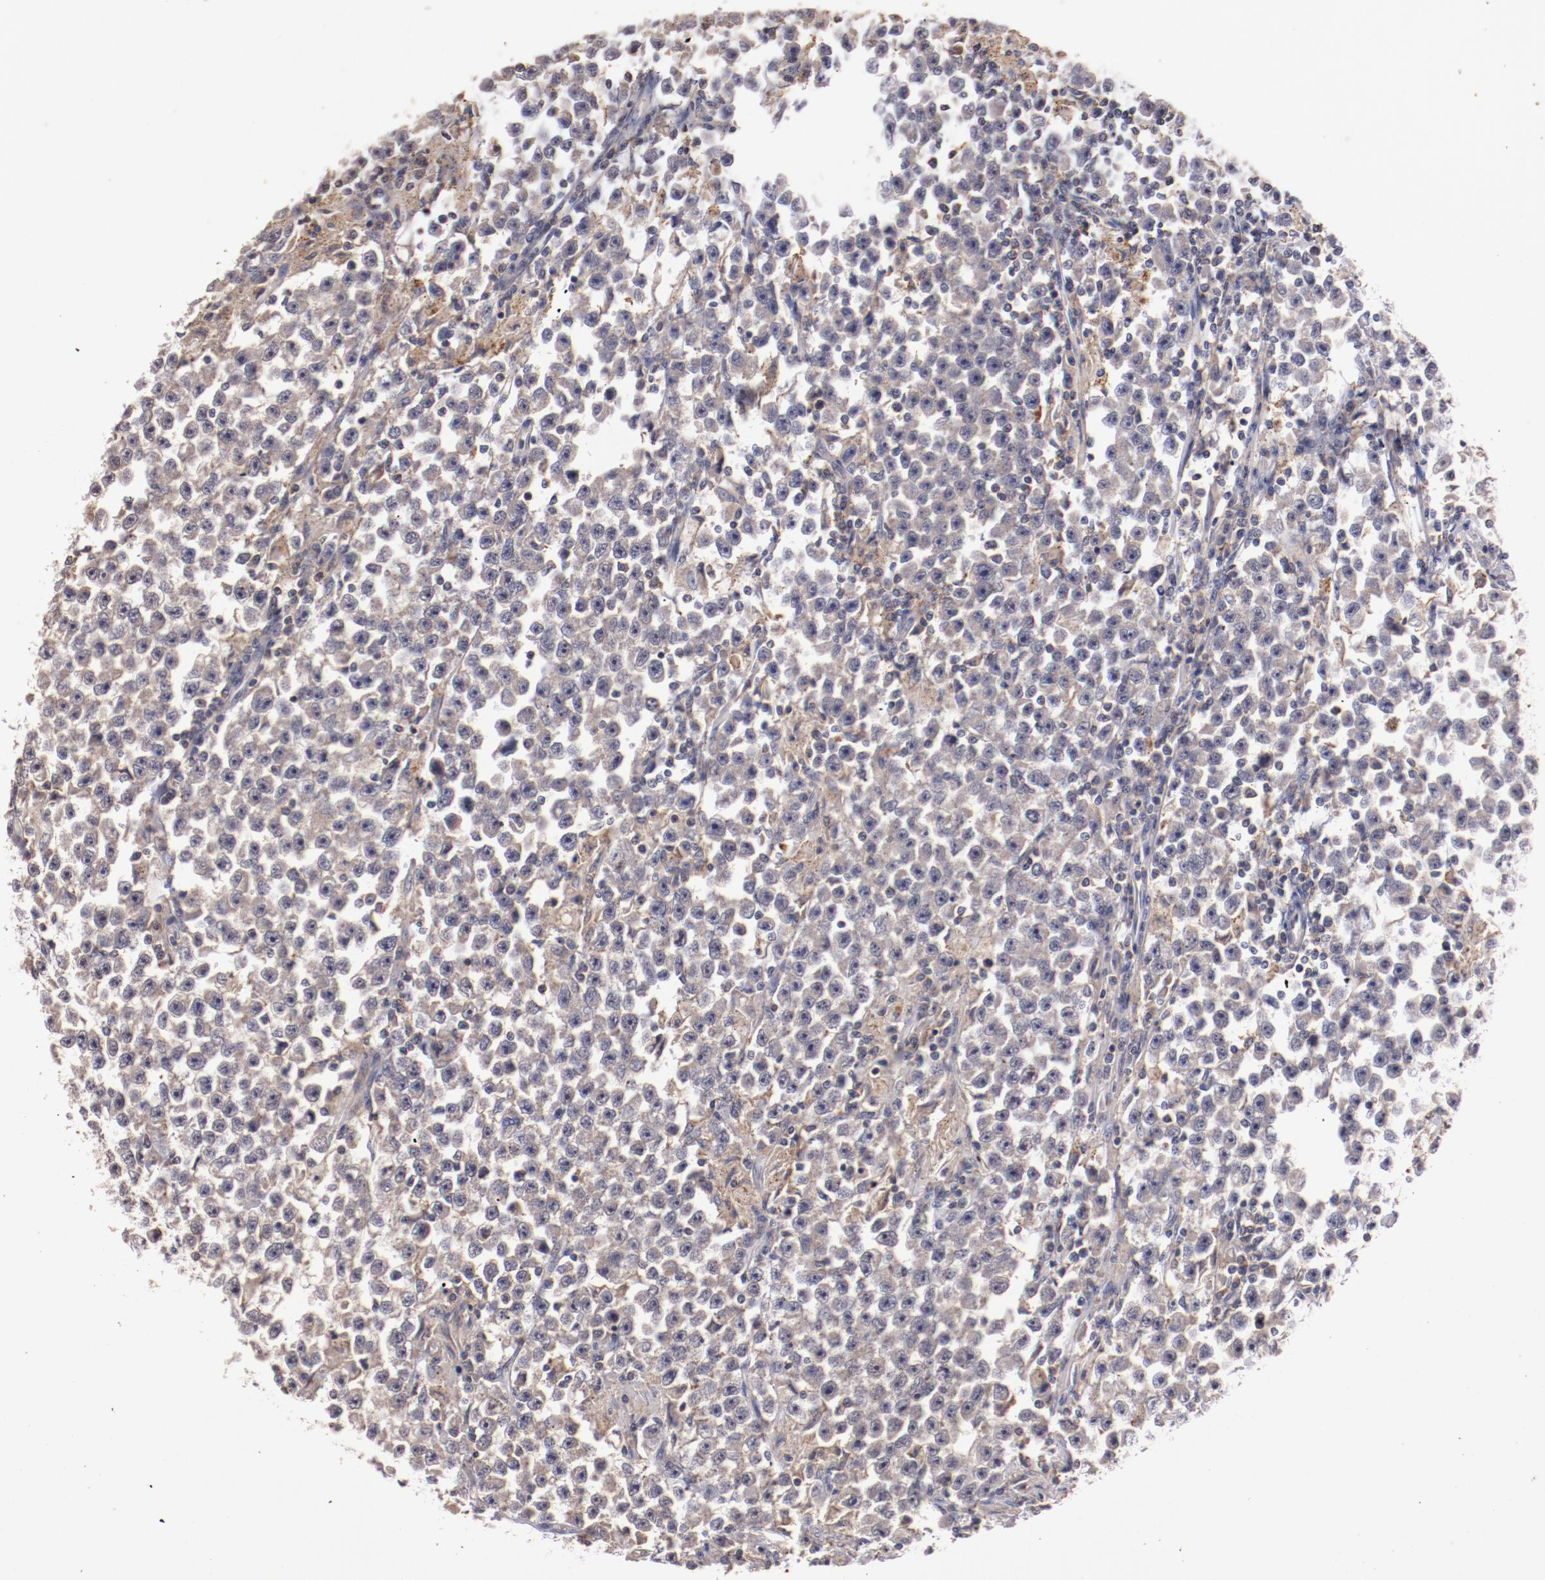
{"staining": {"intensity": "negative", "quantity": "none", "location": "none"}, "tissue": "testis cancer", "cell_type": "Tumor cells", "image_type": "cancer", "snomed": [{"axis": "morphology", "description": "Seminoma, NOS"}, {"axis": "topography", "description": "Testis"}], "caption": "IHC image of human testis seminoma stained for a protein (brown), which reveals no expression in tumor cells. (Brightfield microscopy of DAB (3,3'-diaminobenzidine) immunohistochemistry (IHC) at high magnification).", "gene": "SYP", "patient": {"sex": "male", "age": 33}}